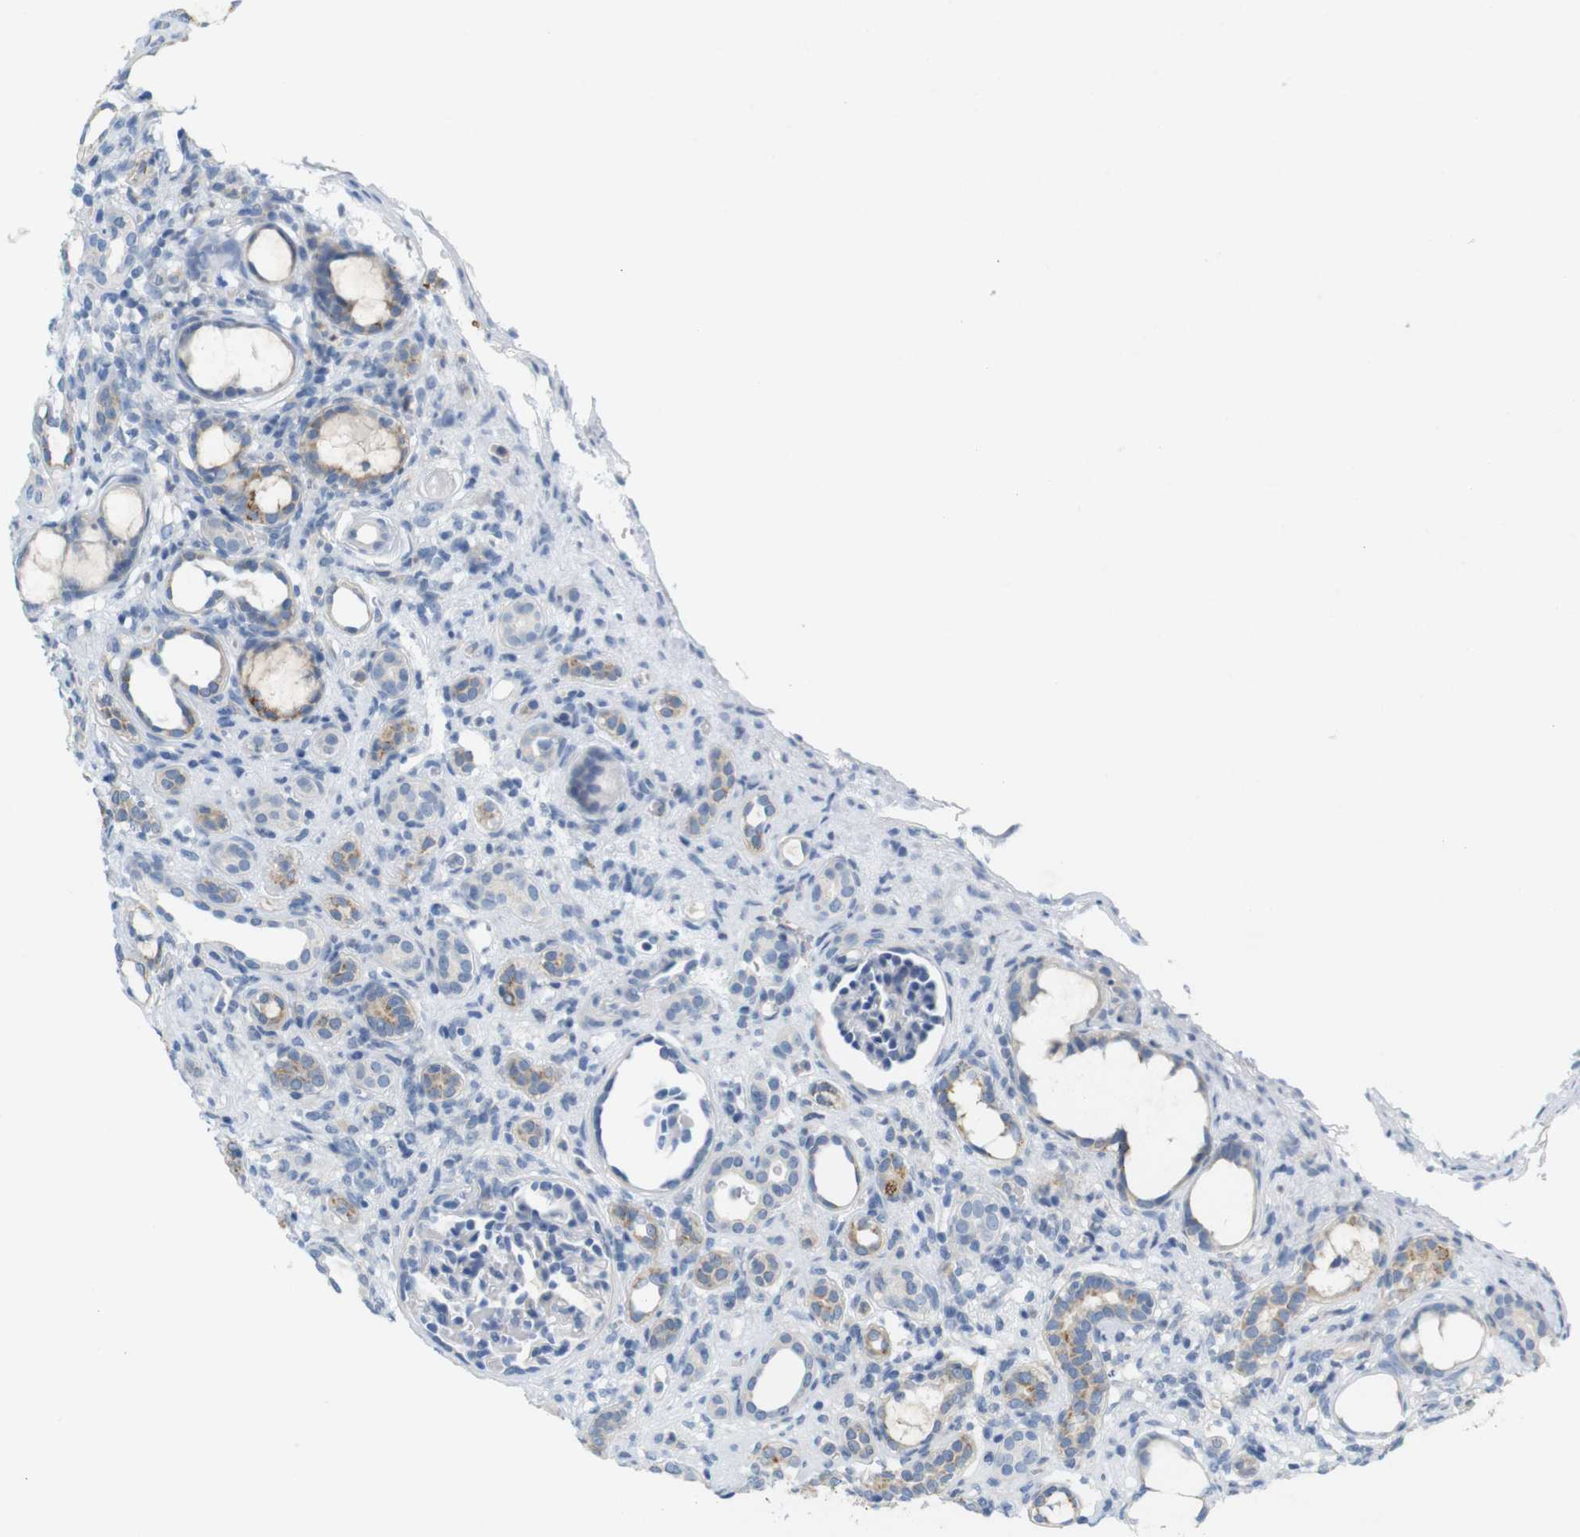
{"staining": {"intensity": "negative", "quantity": "none", "location": "none"}, "tissue": "kidney", "cell_type": "Cells in glomeruli", "image_type": "normal", "snomed": [{"axis": "morphology", "description": "Normal tissue, NOS"}, {"axis": "topography", "description": "Kidney"}], "caption": "An immunohistochemistry histopathology image of unremarkable kidney is shown. There is no staining in cells in glomeruli of kidney. (Stains: DAB IHC with hematoxylin counter stain, Microscopy: brightfield microscopy at high magnification).", "gene": "LRRK2", "patient": {"sex": "male", "age": 7}}